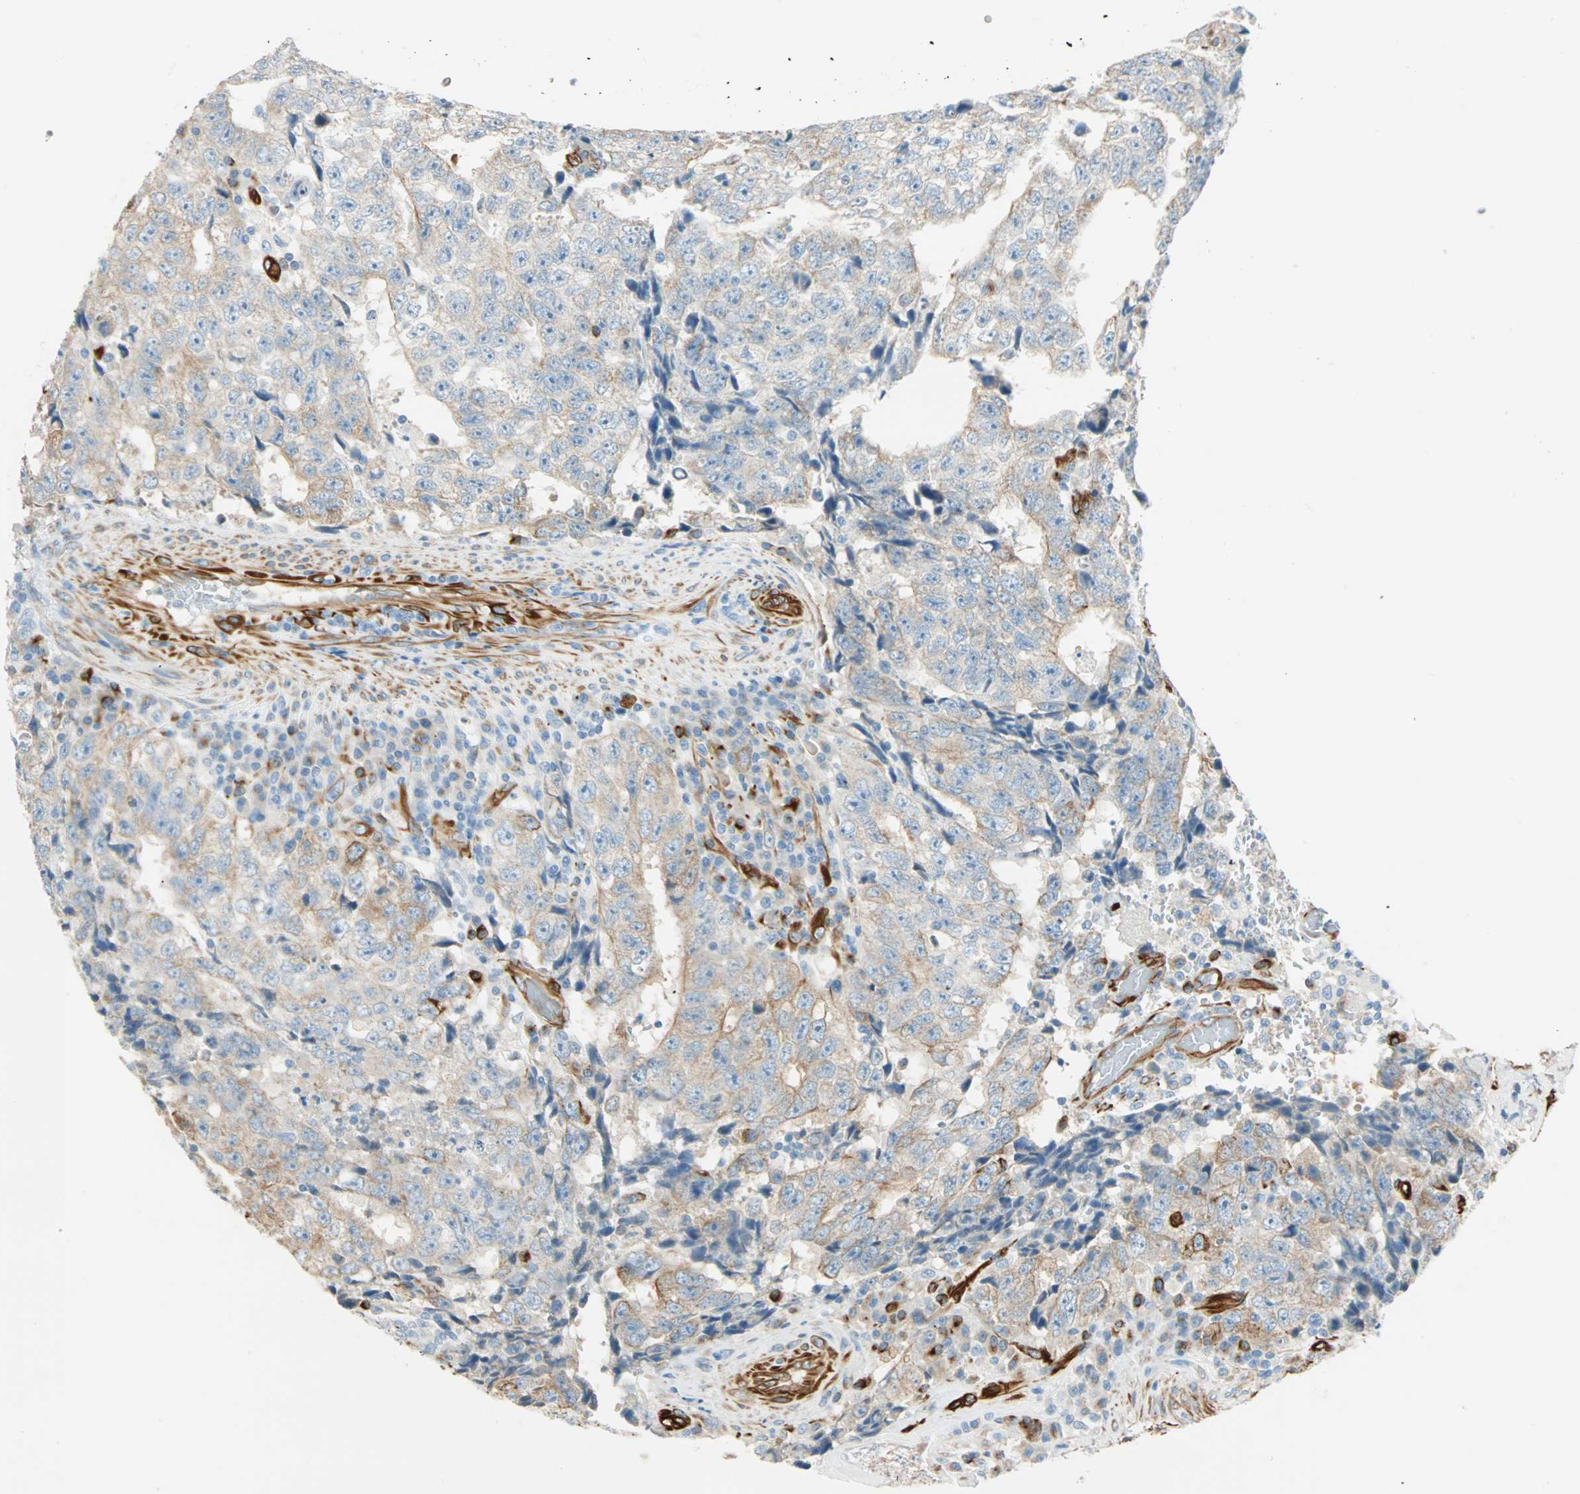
{"staining": {"intensity": "moderate", "quantity": "25%-75%", "location": "cytoplasmic/membranous"}, "tissue": "testis cancer", "cell_type": "Tumor cells", "image_type": "cancer", "snomed": [{"axis": "morphology", "description": "Necrosis, NOS"}, {"axis": "morphology", "description": "Carcinoma, Embryonal, NOS"}, {"axis": "topography", "description": "Testis"}], "caption": "Testis cancer (embryonal carcinoma) stained for a protein exhibits moderate cytoplasmic/membranous positivity in tumor cells.", "gene": "NES", "patient": {"sex": "male", "age": 19}}